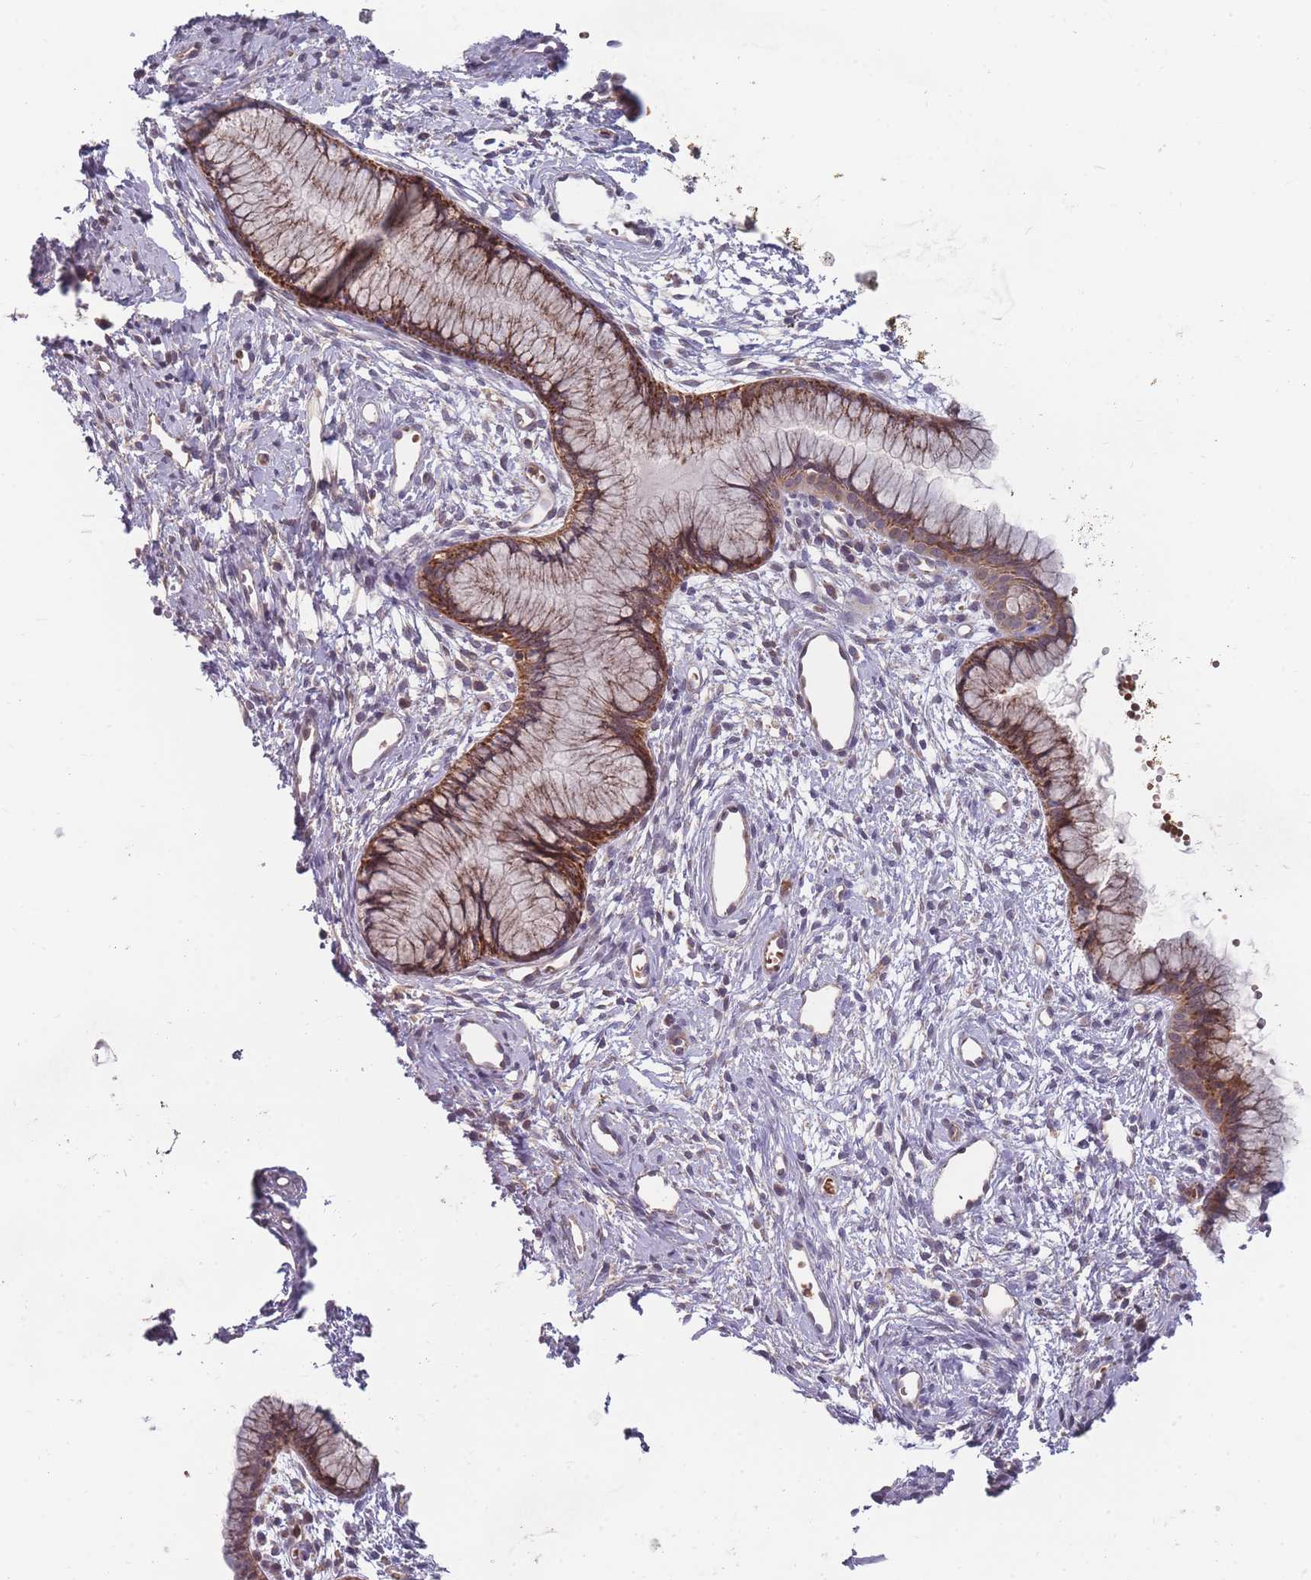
{"staining": {"intensity": "moderate", "quantity": ">75%", "location": "cytoplasmic/membranous"}, "tissue": "cervix", "cell_type": "Glandular cells", "image_type": "normal", "snomed": [{"axis": "morphology", "description": "Normal tissue, NOS"}, {"axis": "topography", "description": "Cervix"}], "caption": "Immunohistochemical staining of normal cervix reveals medium levels of moderate cytoplasmic/membranous expression in approximately >75% of glandular cells. The staining is performed using DAB brown chromogen to label protein expression. The nuclei are counter-stained blue using hematoxylin.", "gene": "SLC35B4", "patient": {"sex": "female", "age": 42}}